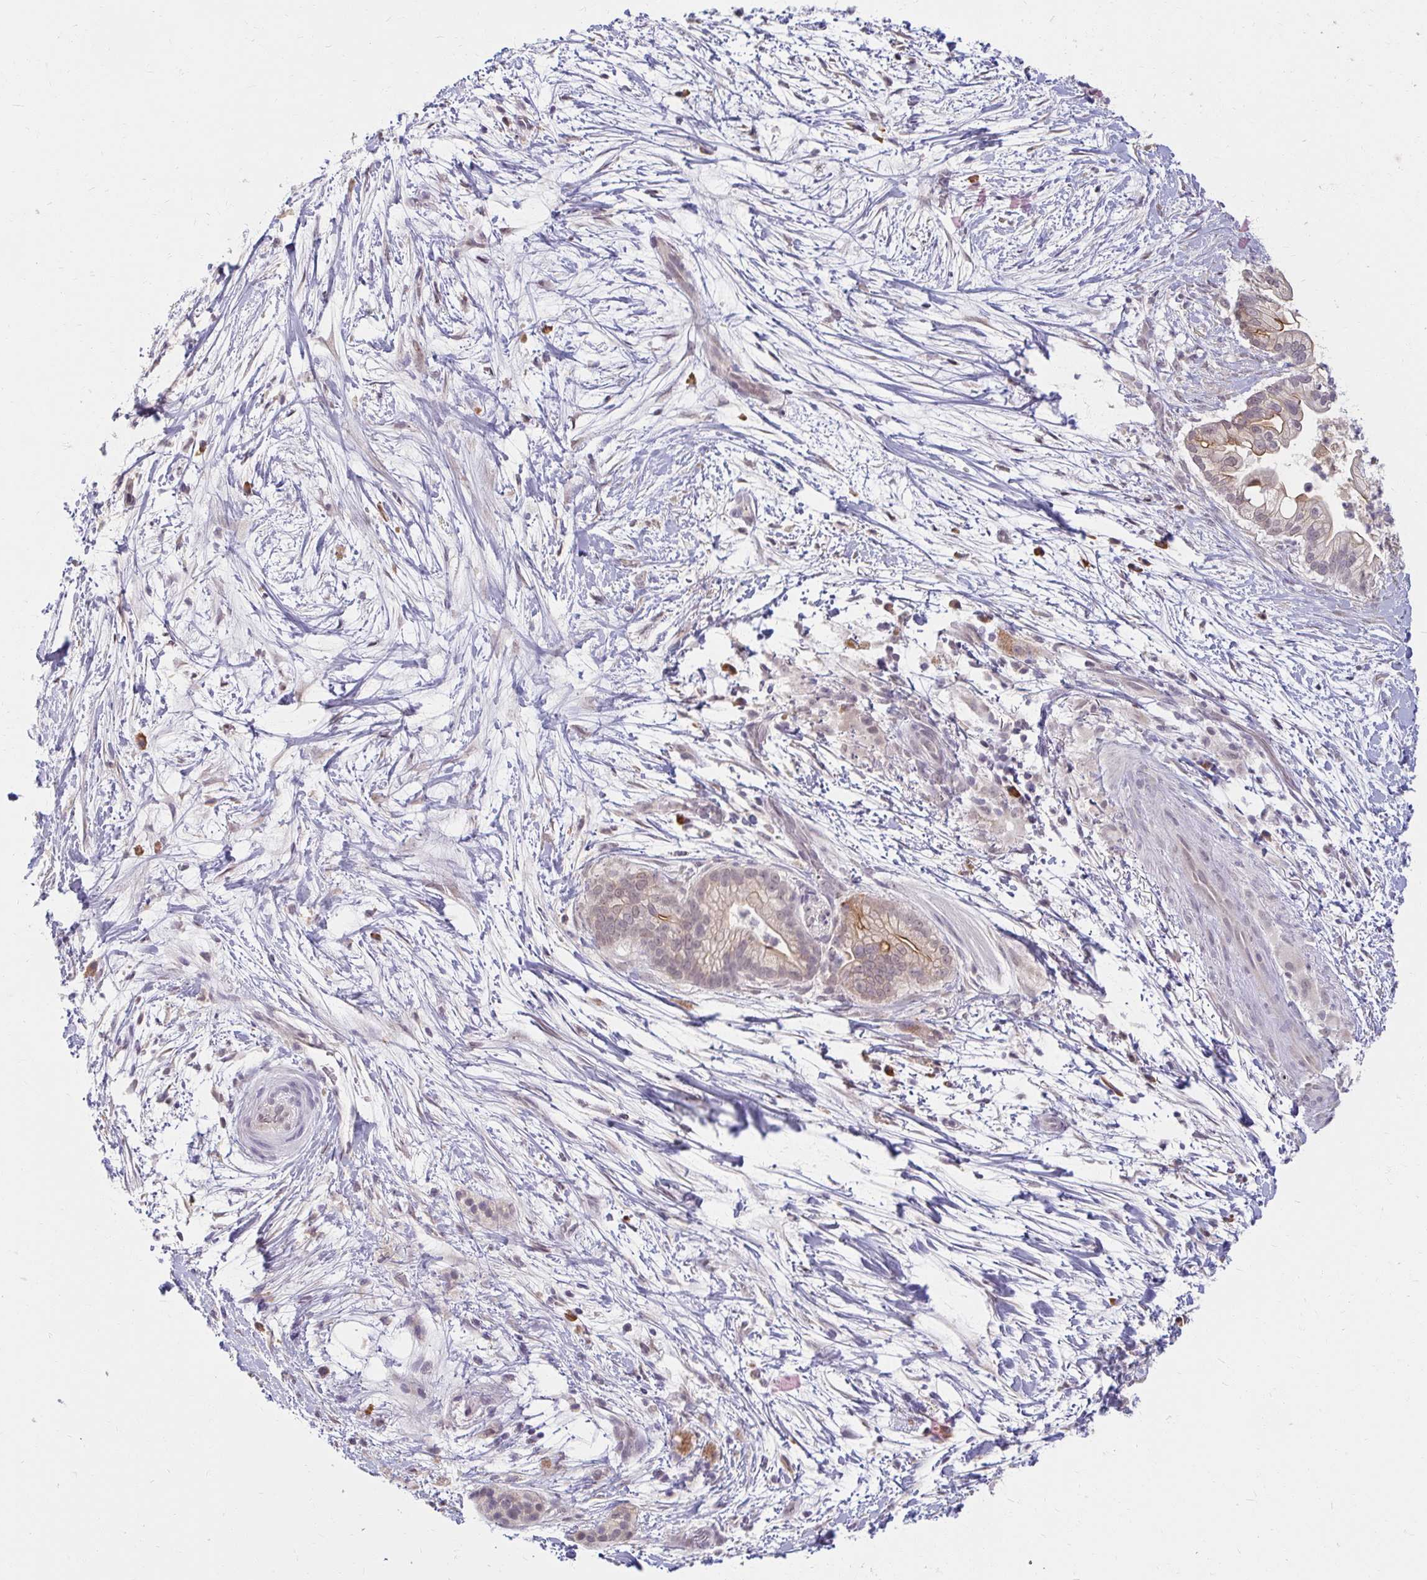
{"staining": {"intensity": "weak", "quantity": "<25%", "location": "cytoplasmic/membranous"}, "tissue": "pancreatic cancer", "cell_type": "Tumor cells", "image_type": "cancer", "snomed": [{"axis": "morphology", "description": "Adenocarcinoma, NOS"}, {"axis": "topography", "description": "Pancreas"}], "caption": "An image of pancreatic cancer (adenocarcinoma) stained for a protein reveals no brown staining in tumor cells.", "gene": "DDN", "patient": {"sex": "female", "age": 69}}